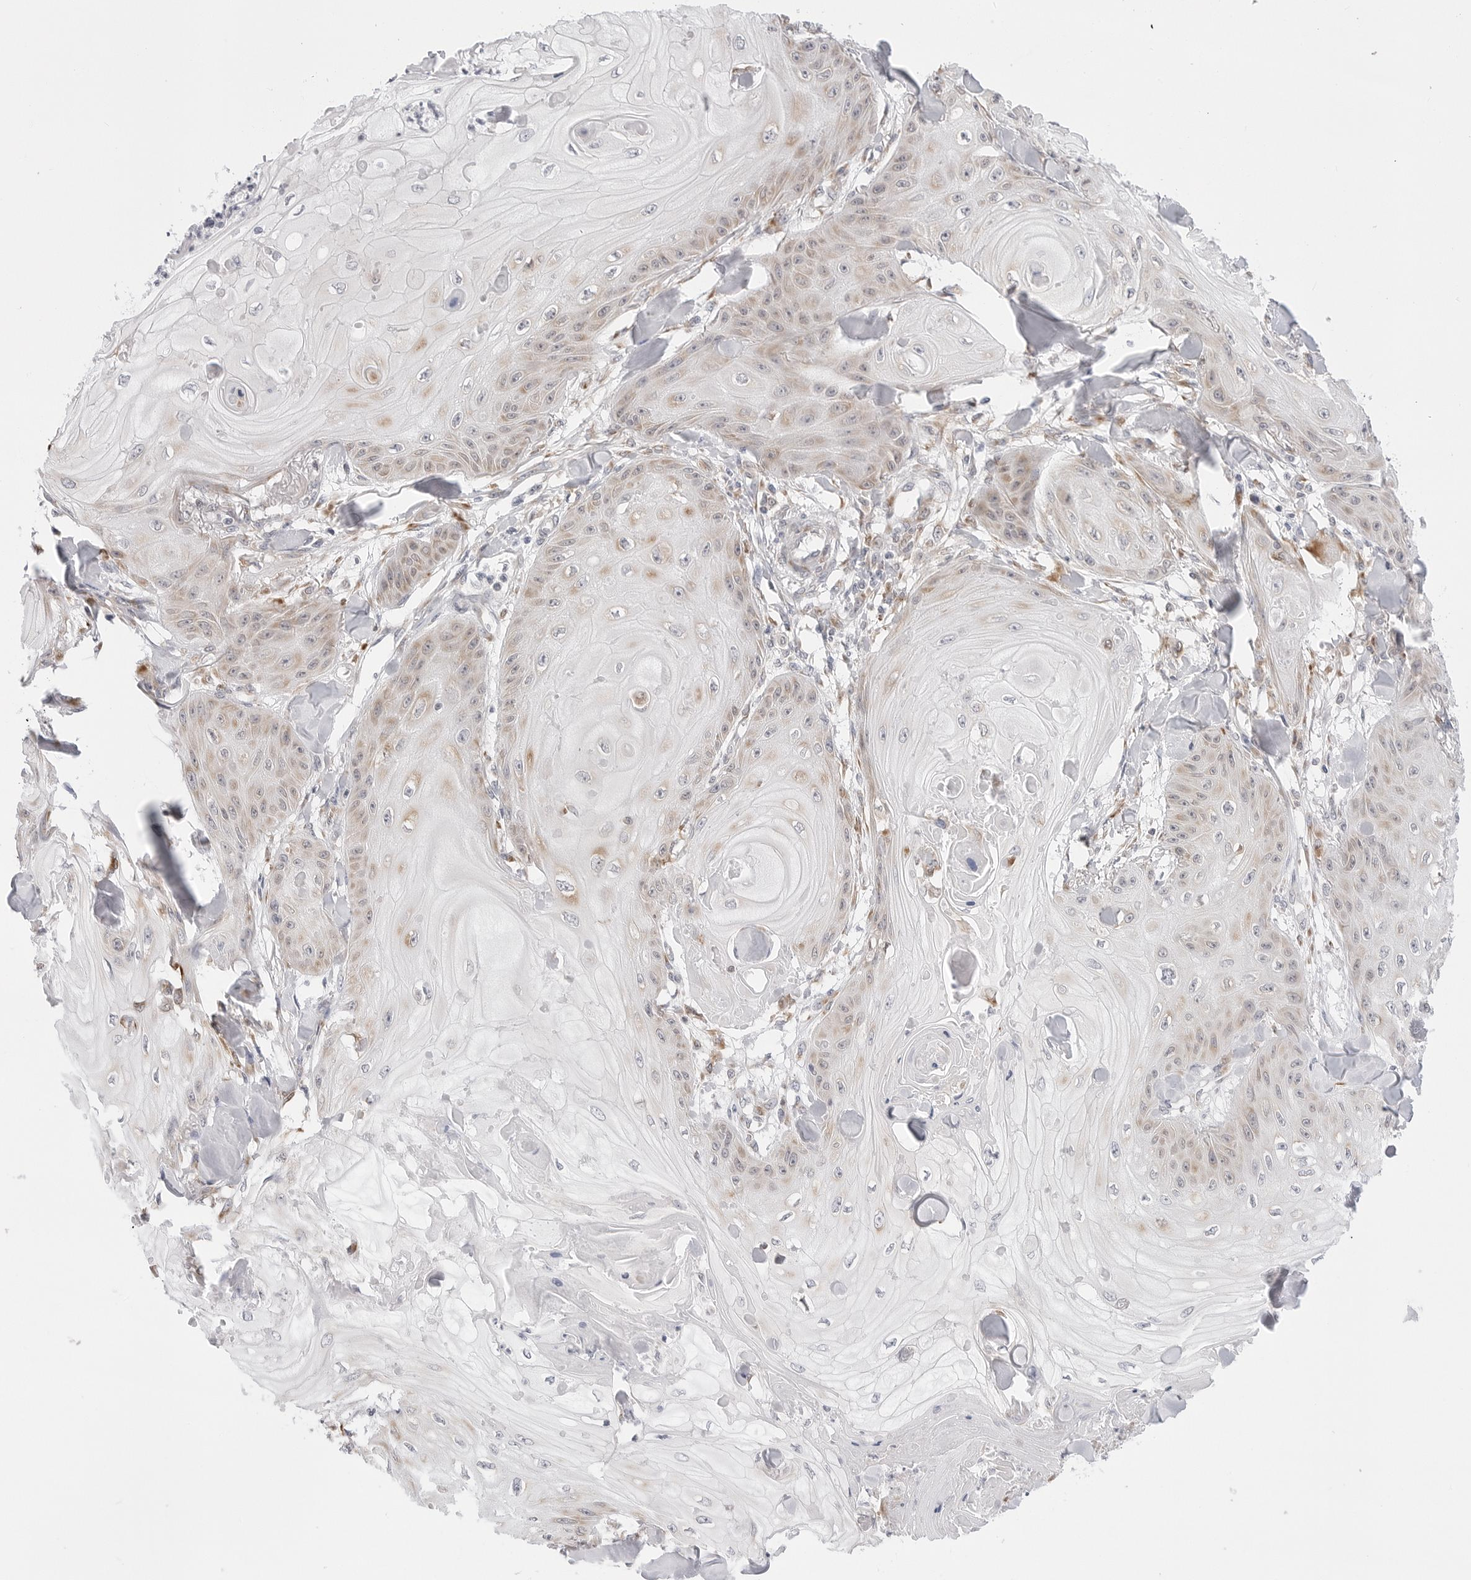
{"staining": {"intensity": "weak", "quantity": "<25%", "location": "cytoplasmic/membranous"}, "tissue": "skin cancer", "cell_type": "Tumor cells", "image_type": "cancer", "snomed": [{"axis": "morphology", "description": "Squamous cell carcinoma, NOS"}, {"axis": "topography", "description": "Skin"}], "caption": "This is a histopathology image of immunohistochemistry (IHC) staining of skin squamous cell carcinoma, which shows no staining in tumor cells. (DAB immunohistochemistry visualized using brightfield microscopy, high magnification).", "gene": "RPN1", "patient": {"sex": "male", "age": 74}}